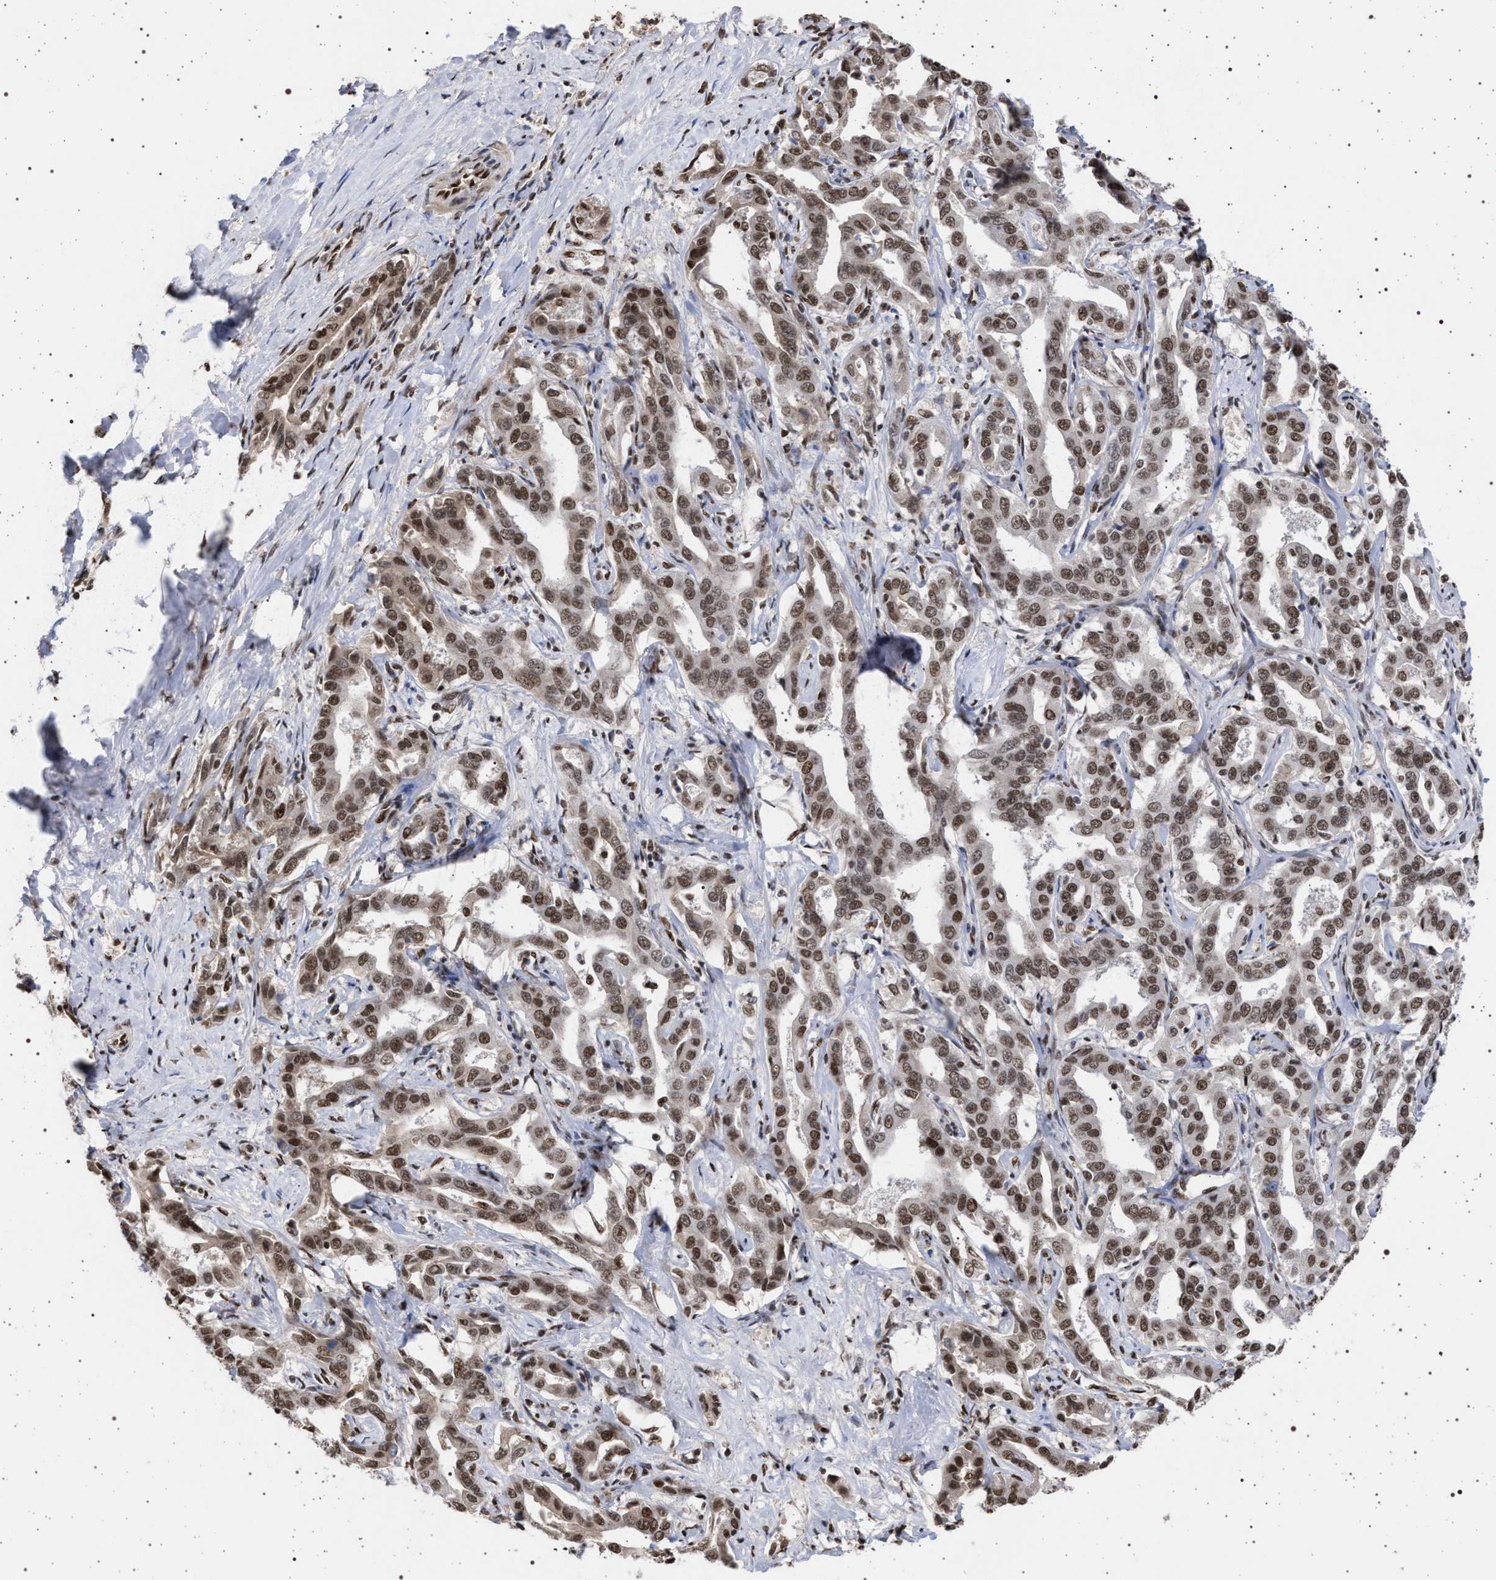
{"staining": {"intensity": "moderate", "quantity": ">75%", "location": "nuclear"}, "tissue": "liver cancer", "cell_type": "Tumor cells", "image_type": "cancer", "snomed": [{"axis": "morphology", "description": "Cholangiocarcinoma"}, {"axis": "topography", "description": "Liver"}], "caption": "Human liver cholangiocarcinoma stained with a brown dye displays moderate nuclear positive expression in approximately >75% of tumor cells.", "gene": "PHF12", "patient": {"sex": "male", "age": 59}}